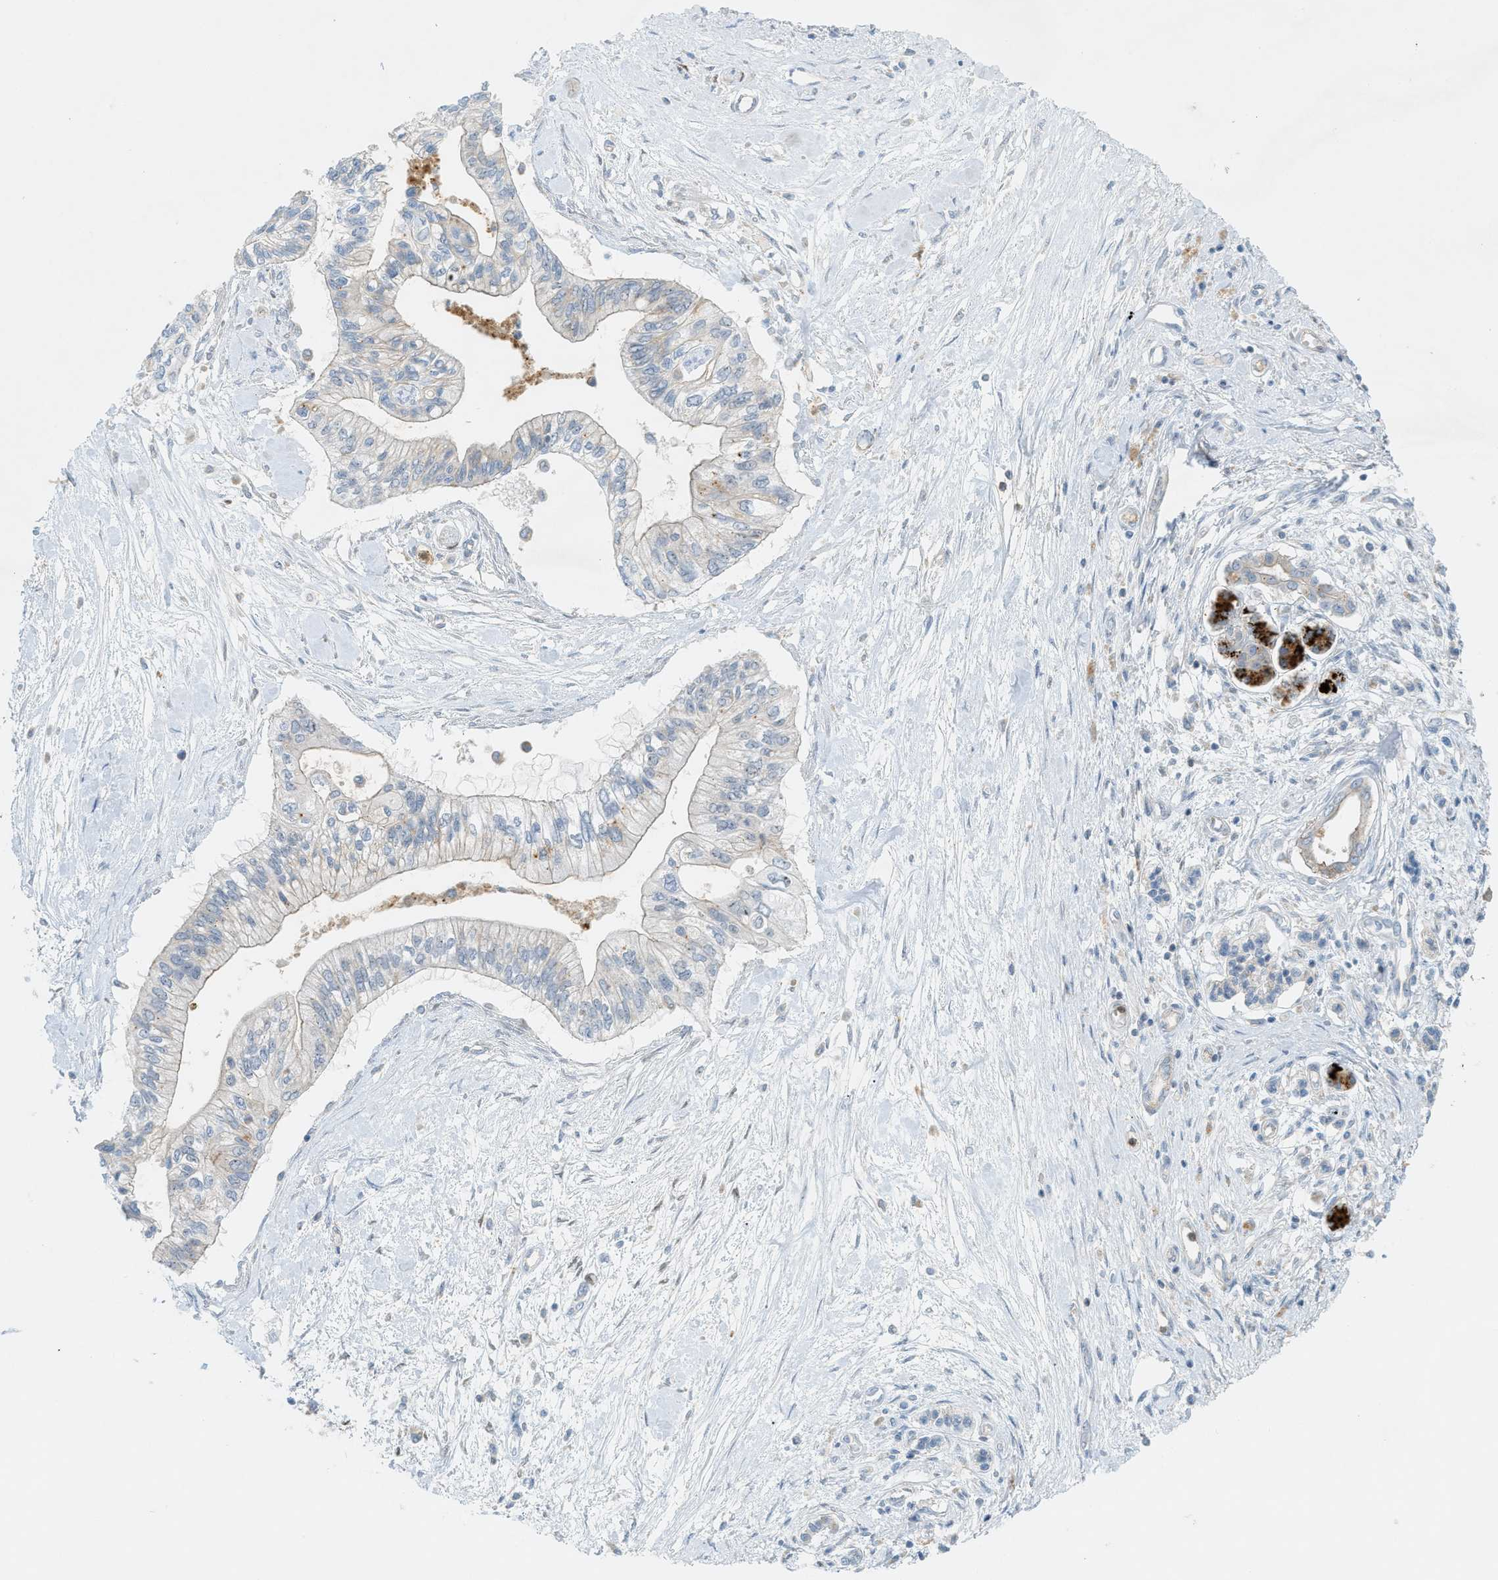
{"staining": {"intensity": "negative", "quantity": "none", "location": "none"}, "tissue": "pancreatic cancer", "cell_type": "Tumor cells", "image_type": "cancer", "snomed": [{"axis": "morphology", "description": "Adenocarcinoma, NOS"}, {"axis": "topography", "description": "Pancreas"}], "caption": "Tumor cells are negative for brown protein staining in pancreatic adenocarcinoma.", "gene": "GRK6", "patient": {"sex": "female", "age": 77}}